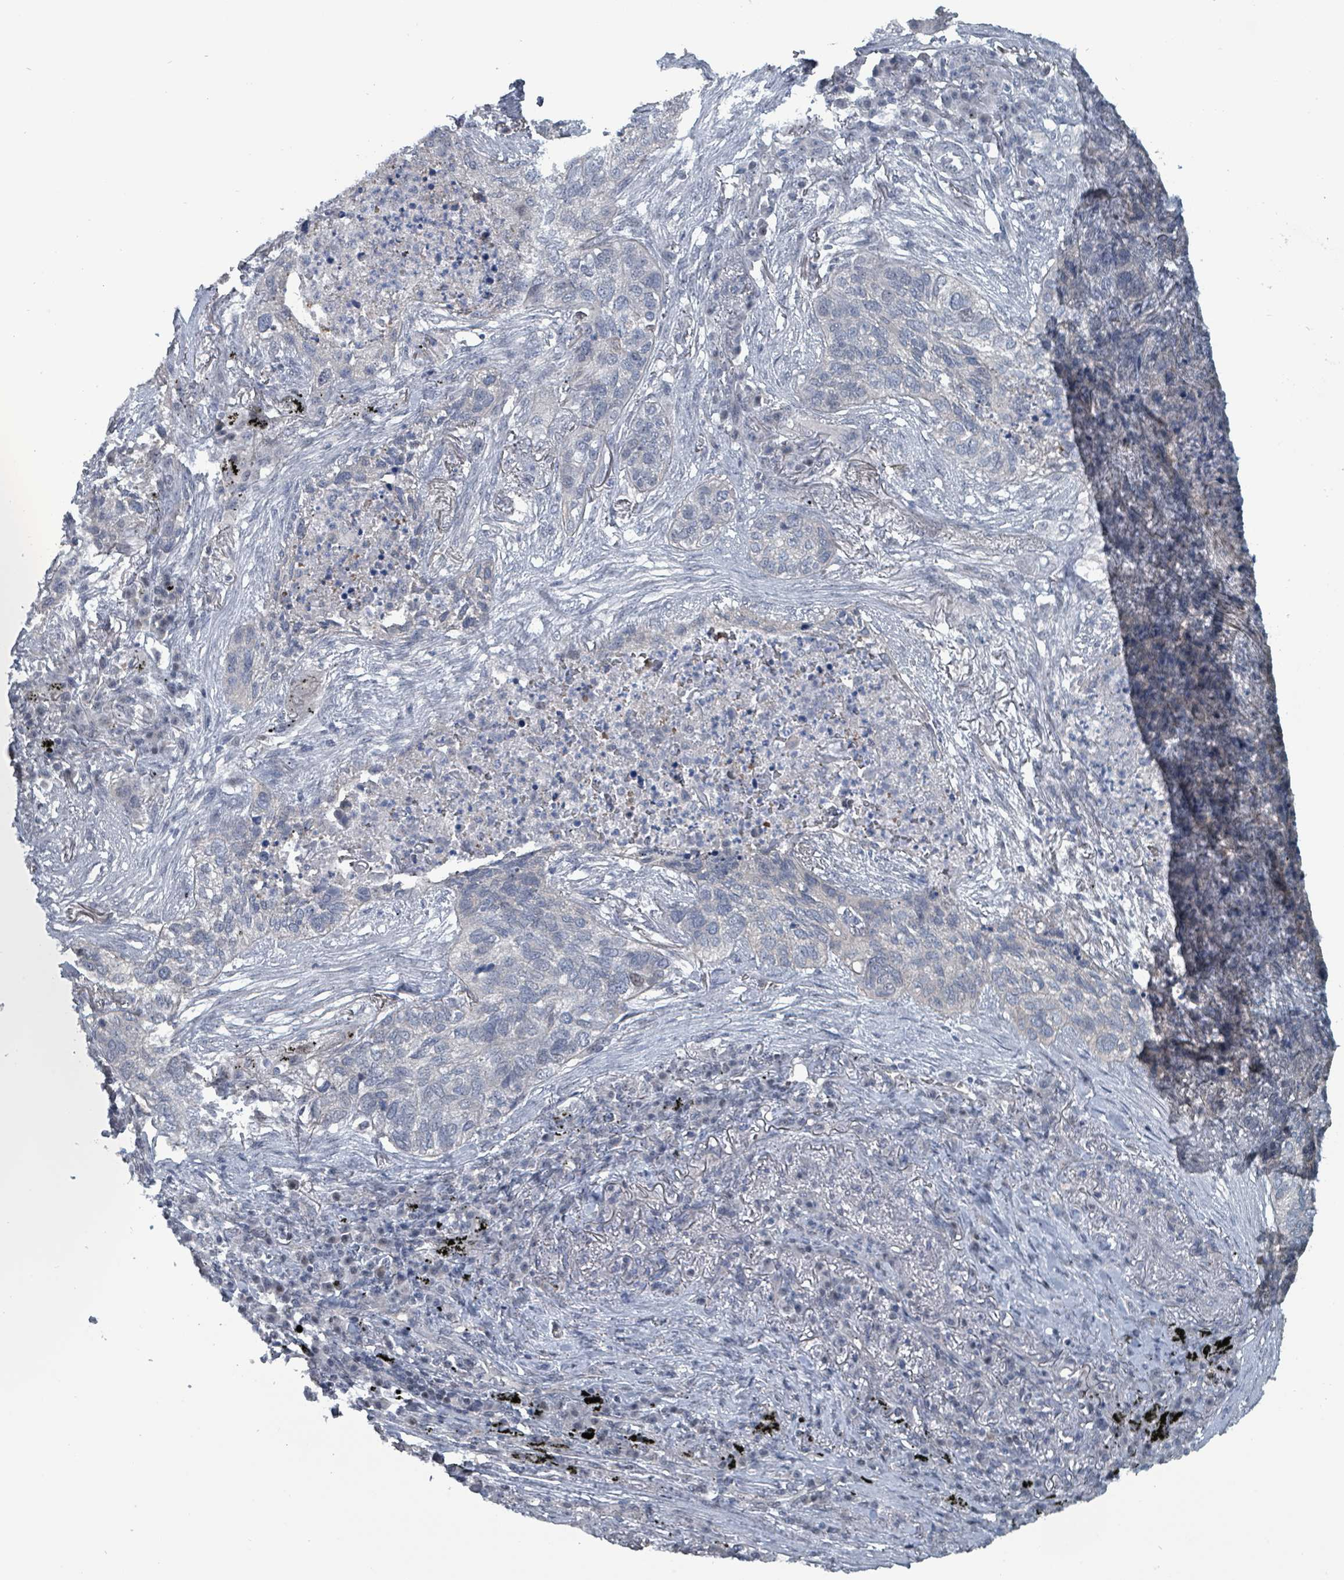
{"staining": {"intensity": "negative", "quantity": "none", "location": "none"}, "tissue": "lung cancer", "cell_type": "Tumor cells", "image_type": "cancer", "snomed": [{"axis": "morphology", "description": "Squamous cell carcinoma, NOS"}, {"axis": "topography", "description": "Lung"}], "caption": "Human lung cancer (squamous cell carcinoma) stained for a protein using IHC shows no positivity in tumor cells.", "gene": "BIVM", "patient": {"sex": "female", "age": 63}}